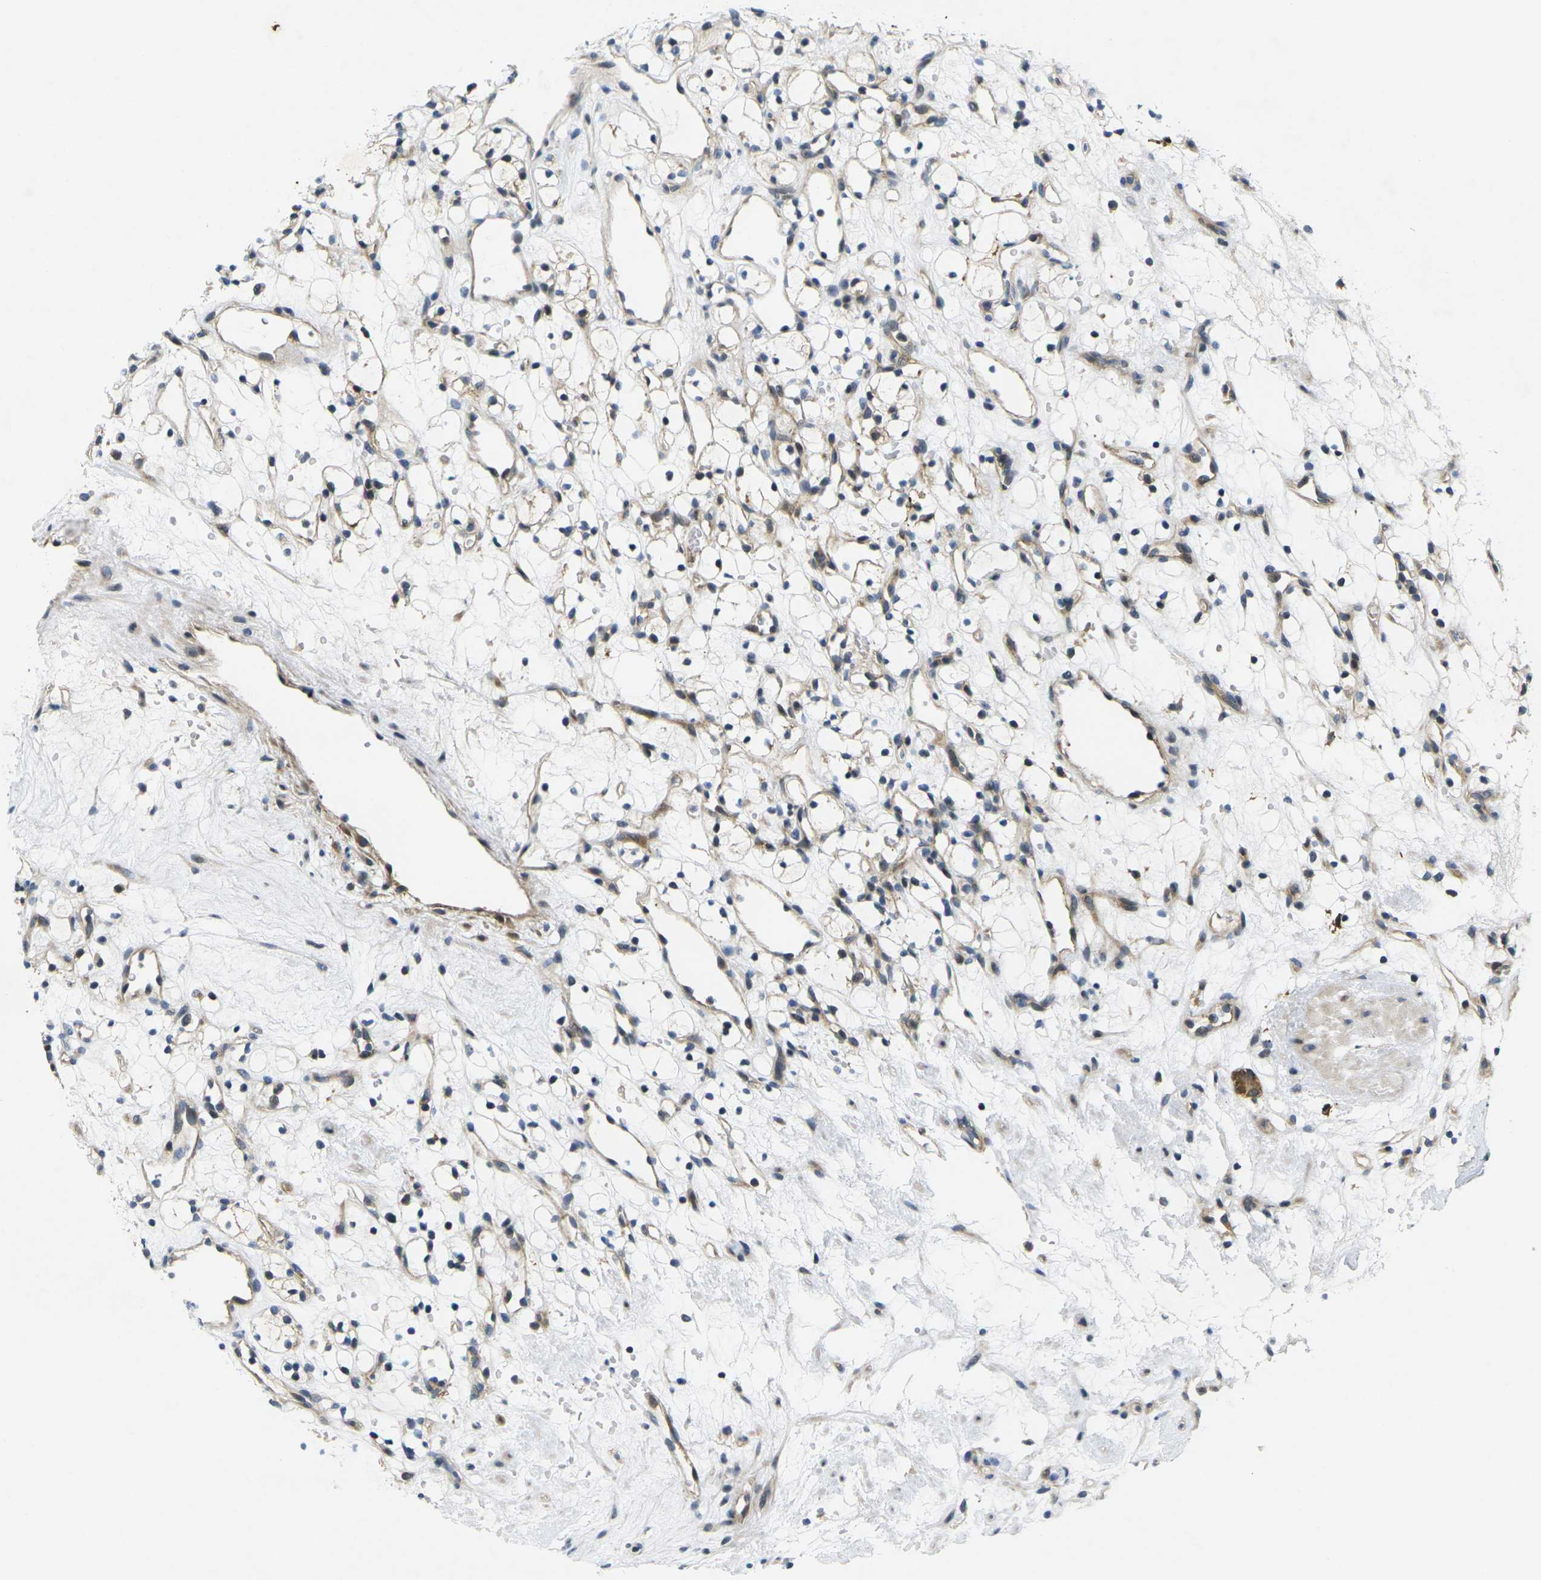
{"staining": {"intensity": "weak", "quantity": "<25%", "location": "cytoplasmic/membranous"}, "tissue": "renal cancer", "cell_type": "Tumor cells", "image_type": "cancer", "snomed": [{"axis": "morphology", "description": "Adenocarcinoma, NOS"}, {"axis": "topography", "description": "Kidney"}], "caption": "Immunohistochemistry photomicrograph of renal cancer stained for a protein (brown), which displays no expression in tumor cells.", "gene": "ROBO2", "patient": {"sex": "female", "age": 60}}